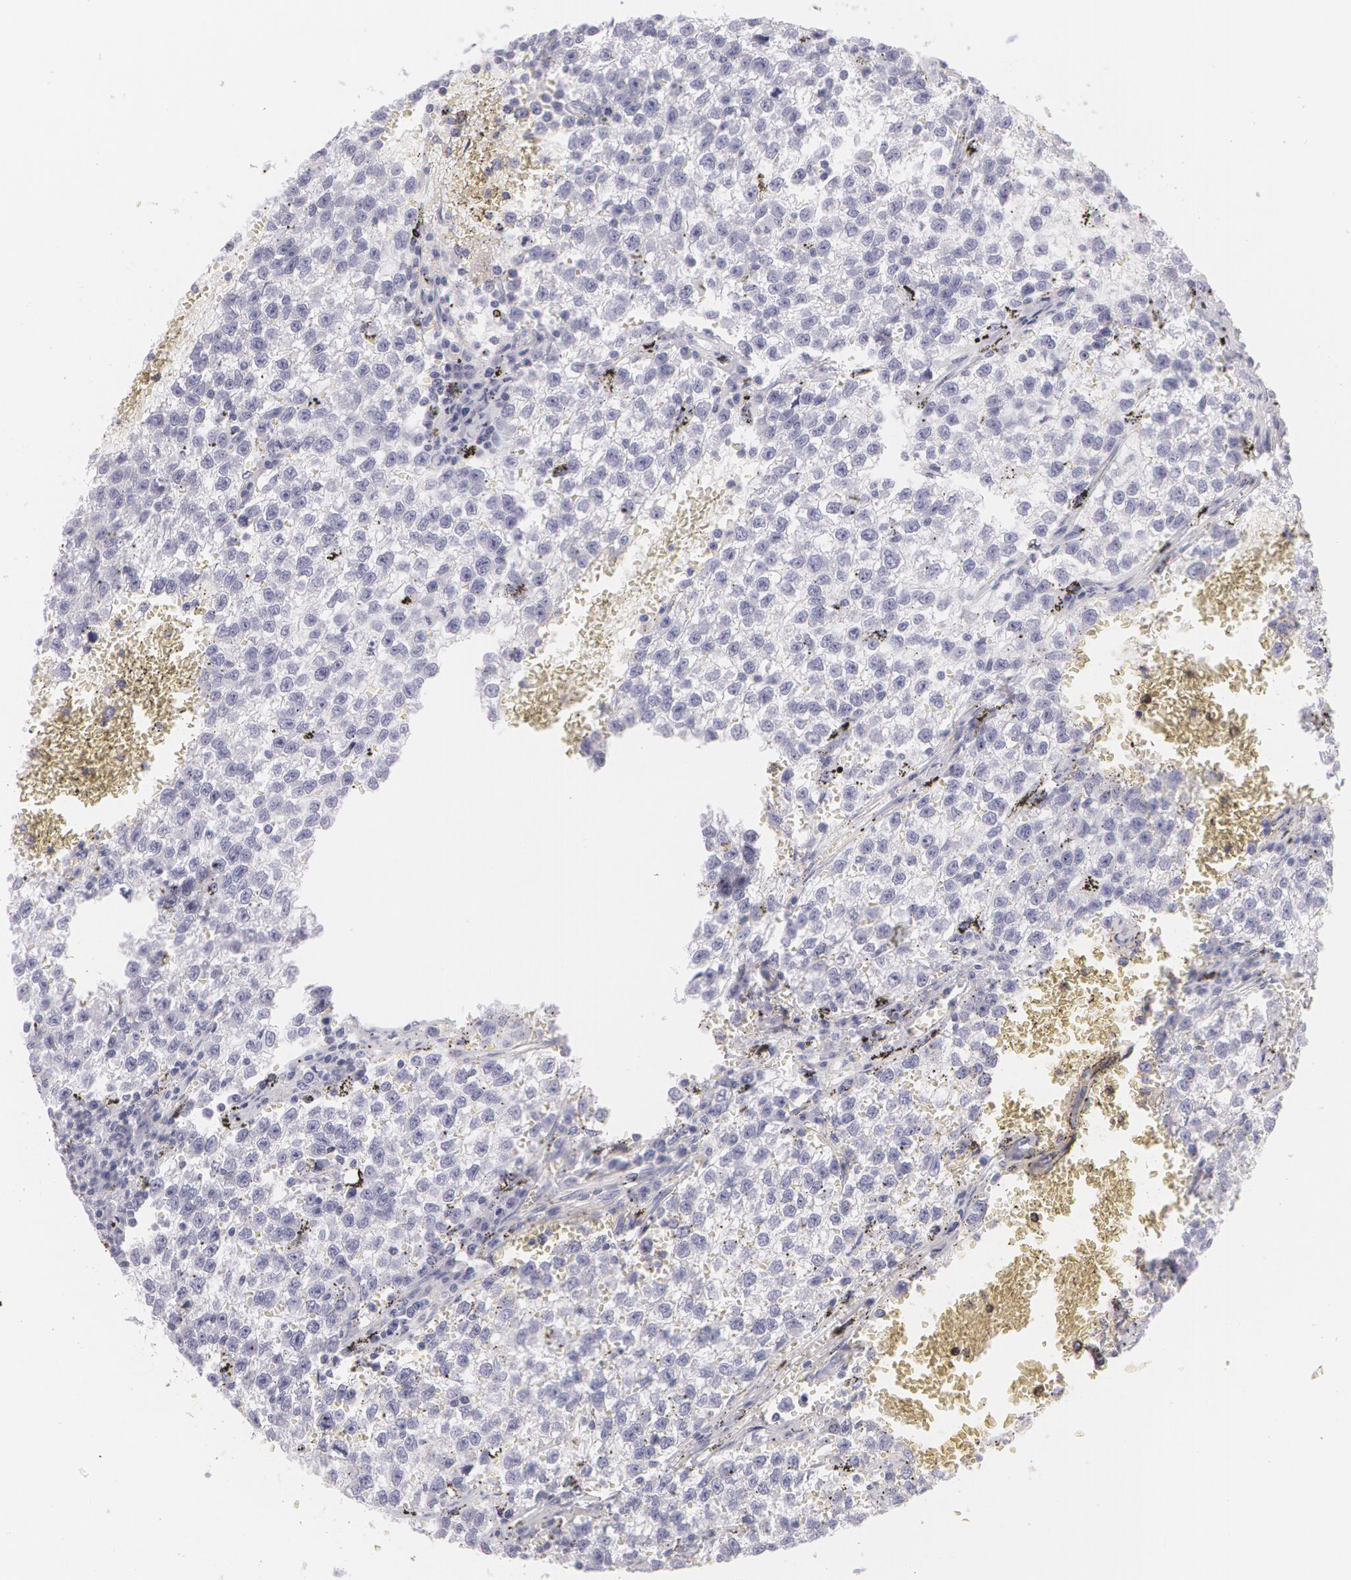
{"staining": {"intensity": "negative", "quantity": "none", "location": "none"}, "tissue": "testis cancer", "cell_type": "Tumor cells", "image_type": "cancer", "snomed": [{"axis": "morphology", "description": "Seminoma, NOS"}, {"axis": "topography", "description": "Testis"}], "caption": "IHC of testis cancer shows no expression in tumor cells.", "gene": "AMACR", "patient": {"sex": "male", "age": 35}}